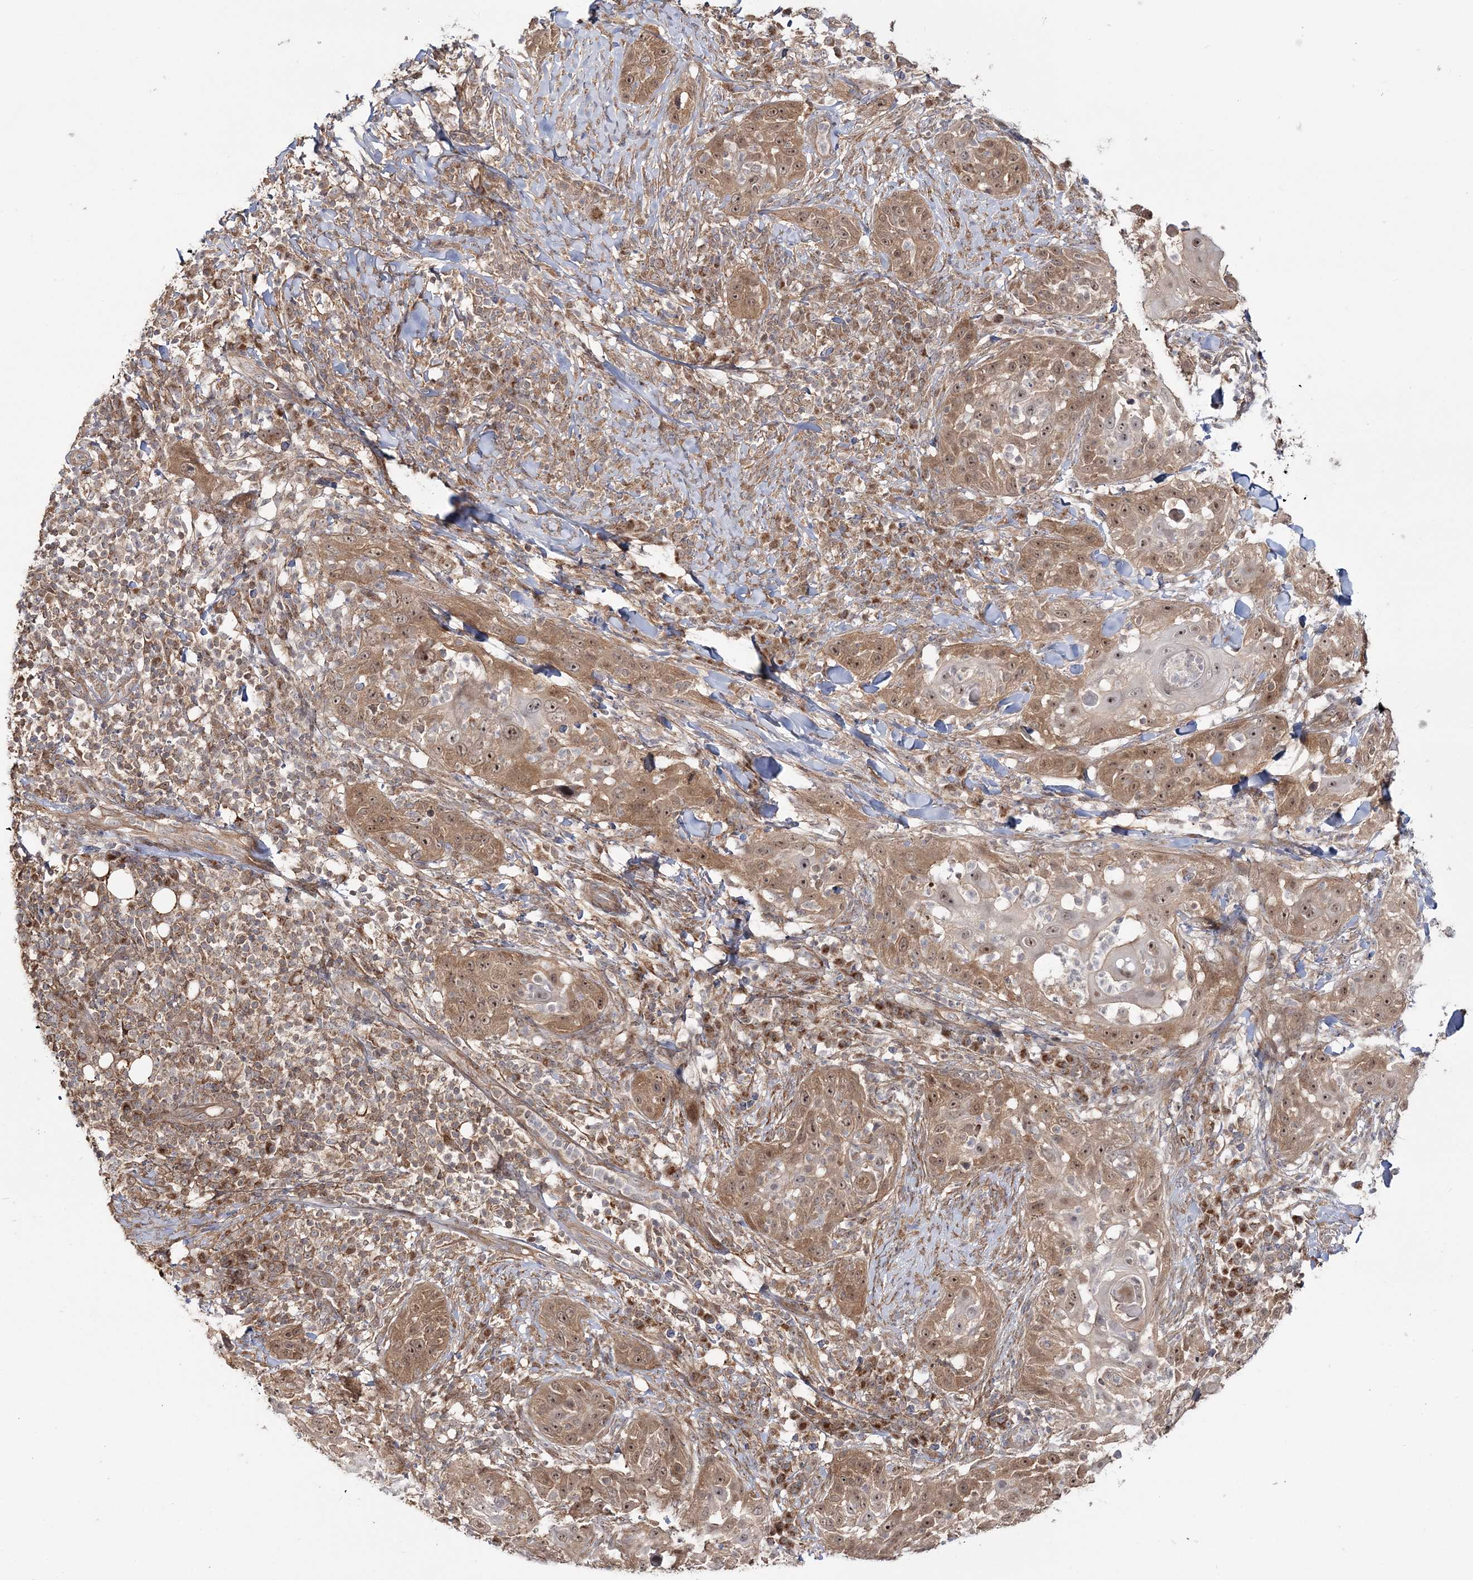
{"staining": {"intensity": "moderate", "quantity": ">75%", "location": "cytoplasmic/membranous,nuclear"}, "tissue": "skin cancer", "cell_type": "Tumor cells", "image_type": "cancer", "snomed": [{"axis": "morphology", "description": "Squamous cell carcinoma, NOS"}, {"axis": "topography", "description": "Skin"}], "caption": "Immunohistochemistry image of human skin cancer (squamous cell carcinoma) stained for a protein (brown), which displays medium levels of moderate cytoplasmic/membranous and nuclear staining in about >75% of tumor cells.", "gene": "MOCS2", "patient": {"sex": "female", "age": 44}}